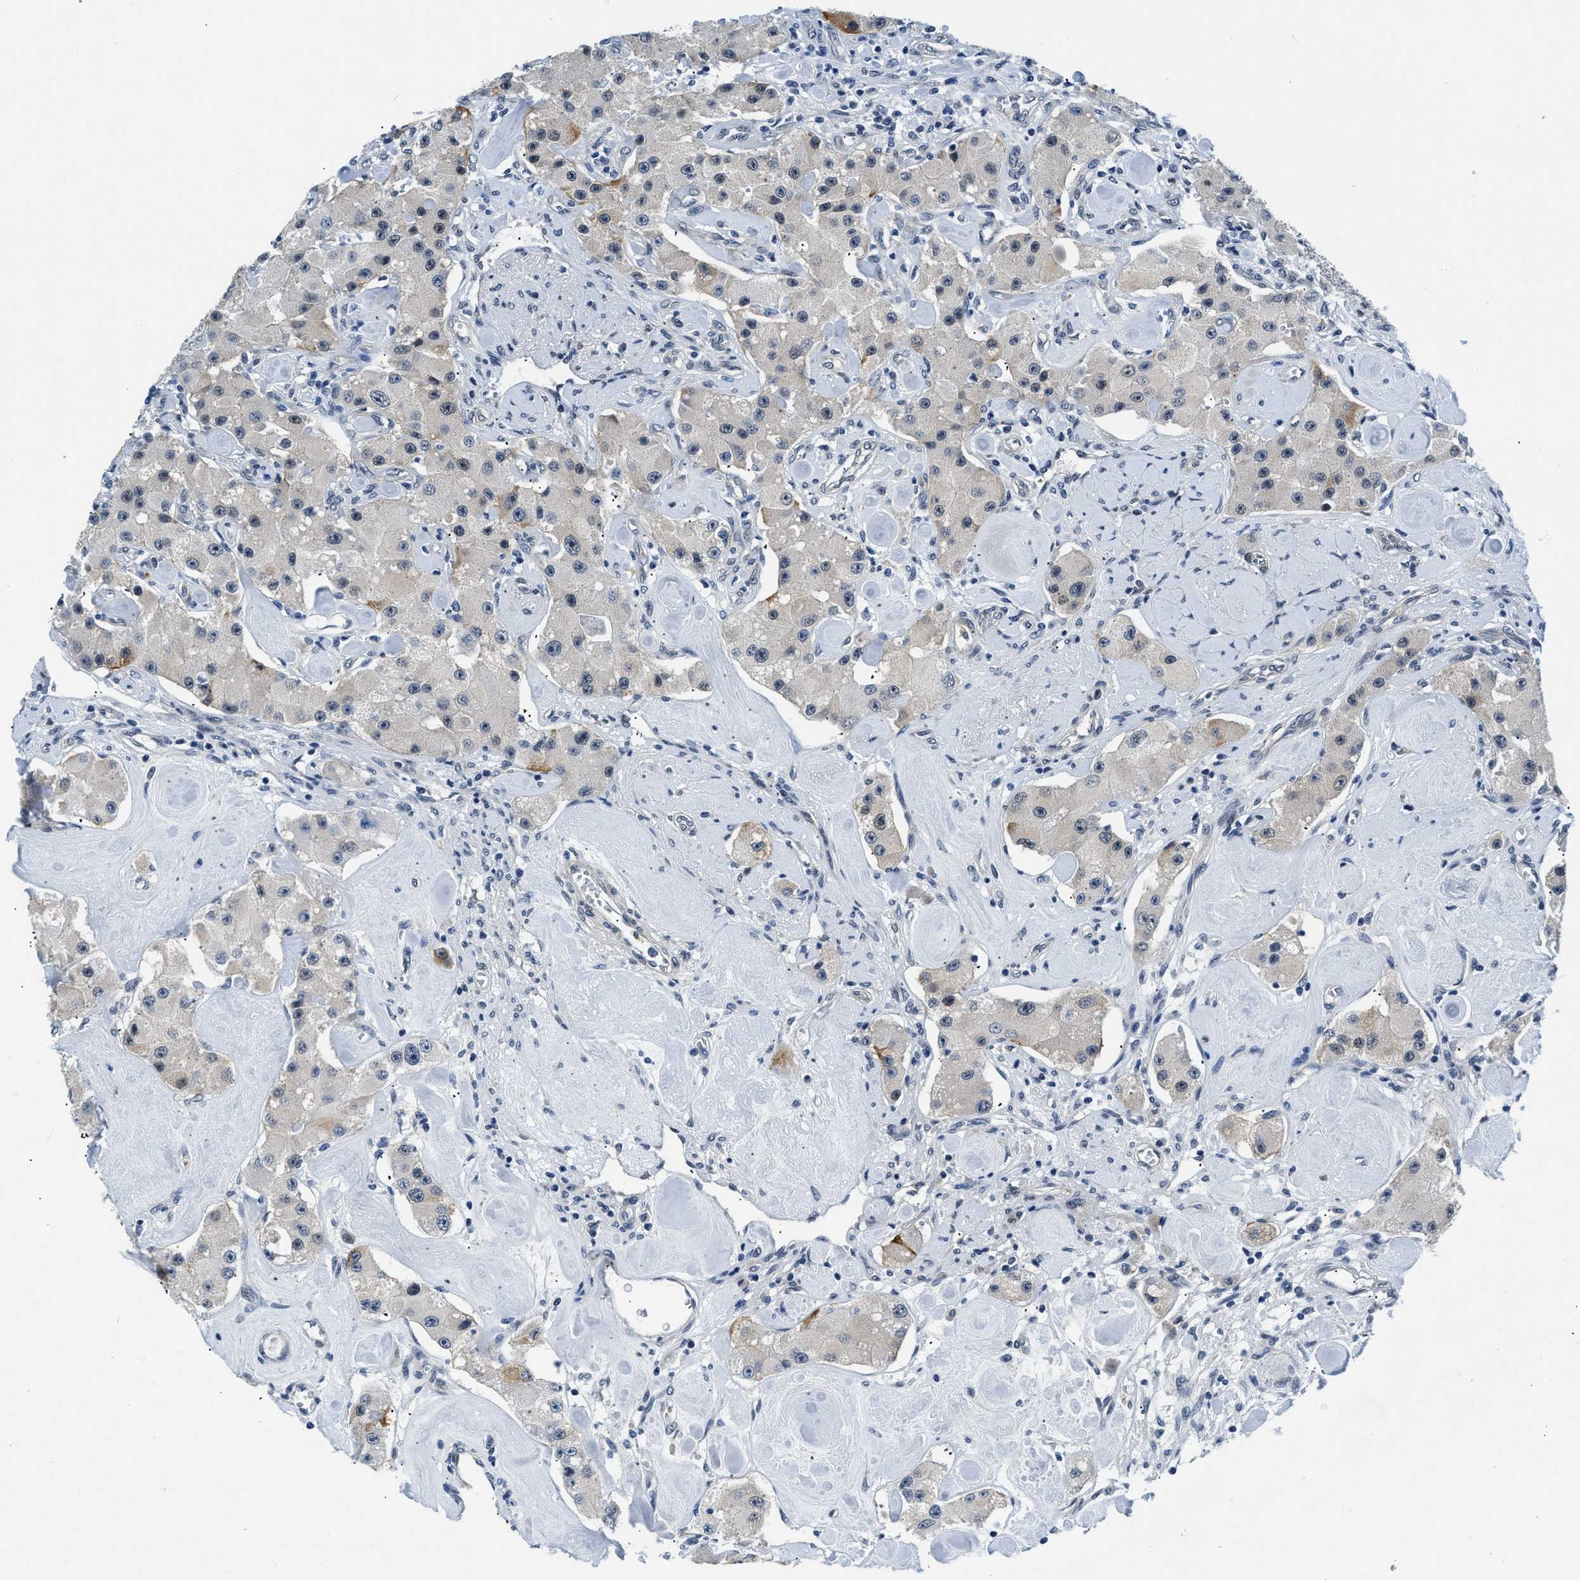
{"staining": {"intensity": "negative", "quantity": "none", "location": "none"}, "tissue": "carcinoid", "cell_type": "Tumor cells", "image_type": "cancer", "snomed": [{"axis": "morphology", "description": "Carcinoid, malignant, NOS"}, {"axis": "topography", "description": "Pancreas"}], "caption": "IHC photomicrograph of neoplastic tissue: carcinoid stained with DAB (3,3'-diaminobenzidine) reveals no significant protein positivity in tumor cells.", "gene": "SMAD4", "patient": {"sex": "male", "age": 41}}